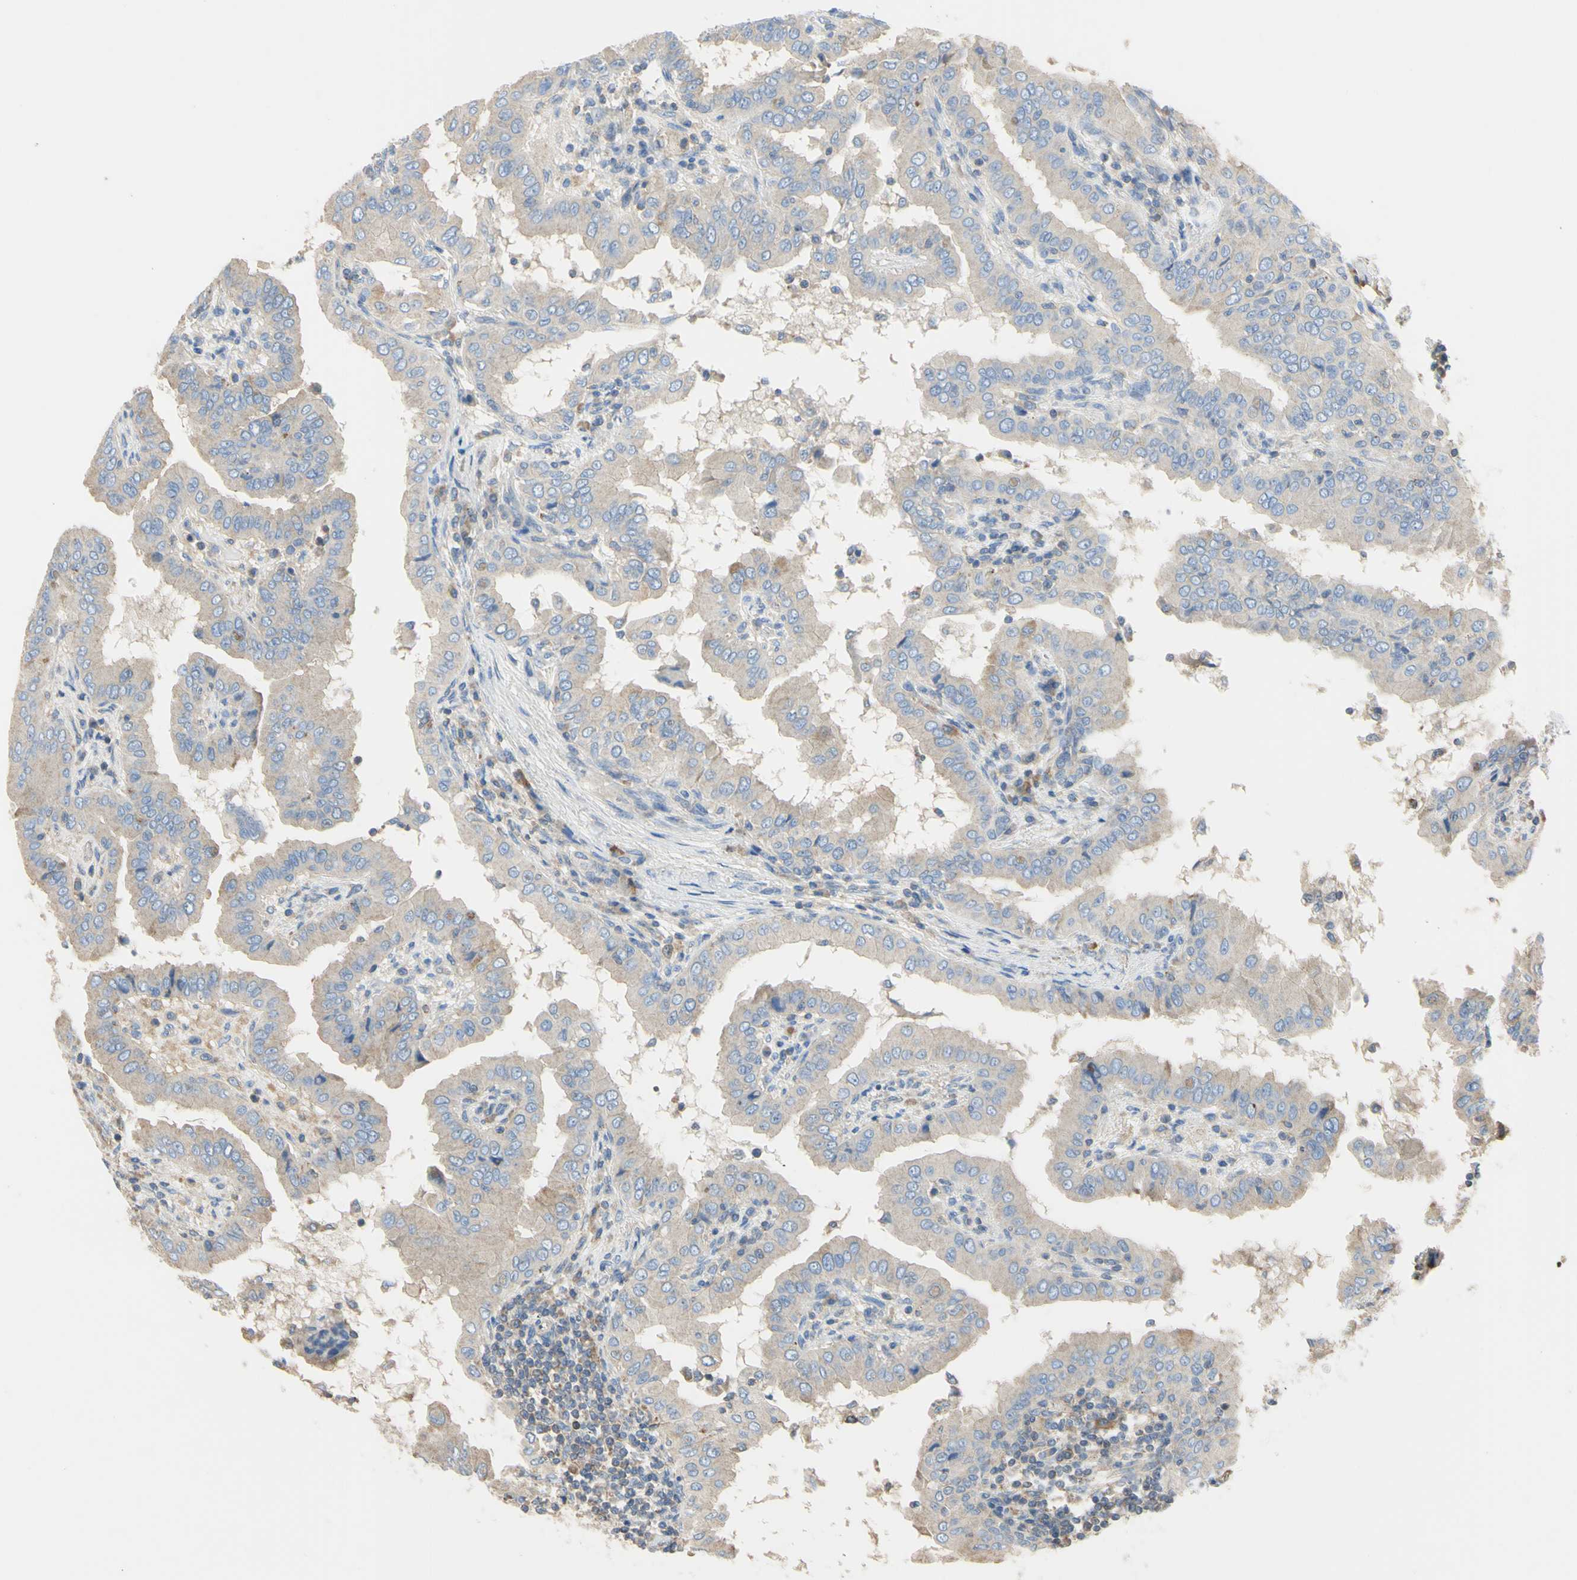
{"staining": {"intensity": "weak", "quantity": "25%-75%", "location": "cytoplasmic/membranous"}, "tissue": "thyroid cancer", "cell_type": "Tumor cells", "image_type": "cancer", "snomed": [{"axis": "morphology", "description": "Papillary adenocarcinoma, NOS"}, {"axis": "topography", "description": "Thyroid gland"}], "caption": "Immunohistochemical staining of papillary adenocarcinoma (thyroid) shows low levels of weak cytoplasmic/membranous protein positivity in approximately 25%-75% of tumor cells.", "gene": "BECN1", "patient": {"sex": "male", "age": 33}}